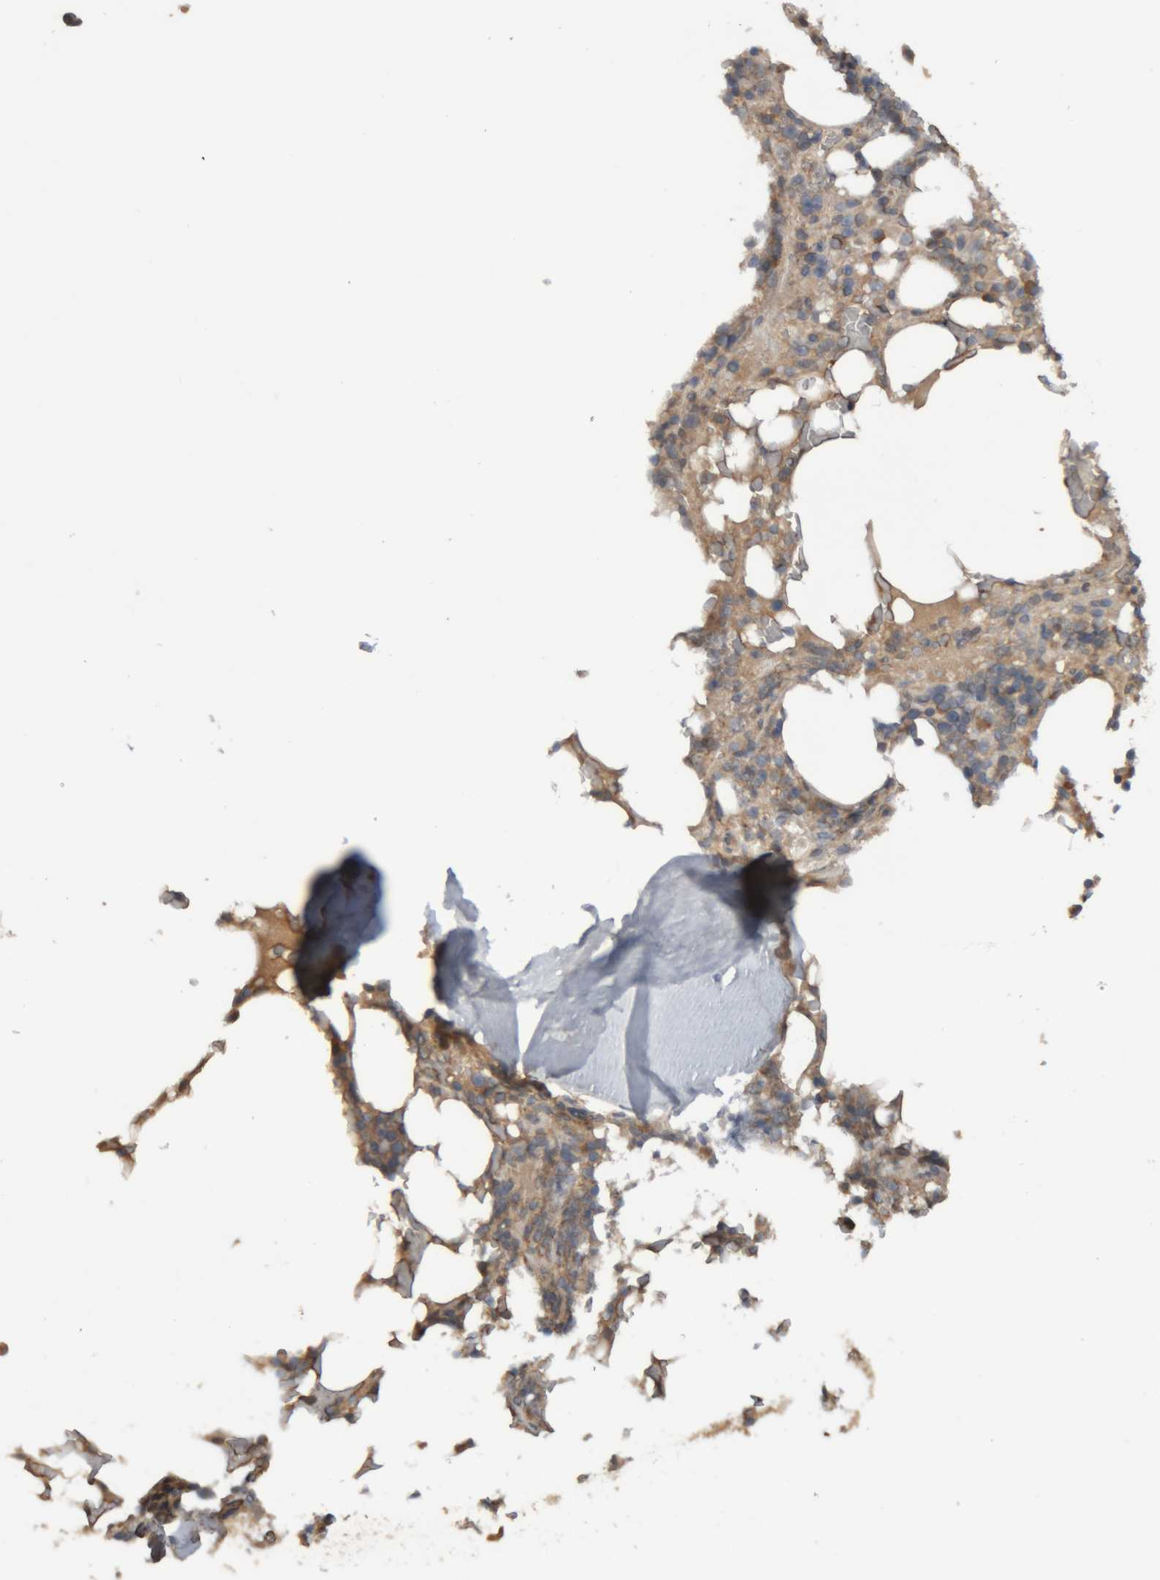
{"staining": {"intensity": "weak", "quantity": ">75%", "location": "cytoplasmic/membranous"}, "tissue": "bone marrow", "cell_type": "Hematopoietic cells", "image_type": "normal", "snomed": [{"axis": "morphology", "description": "Normal tissue, NOS"}, {"axis": "topography", "description": "Bone marrow"}], "caption": "Human bone marrow stained with a brown dye reveals weak cytoplasmic/membranous positive positivity in about >75% of hematopoietic cells.", "gene": "TMED7", "patient": {"sex": "male", "age": 58}}